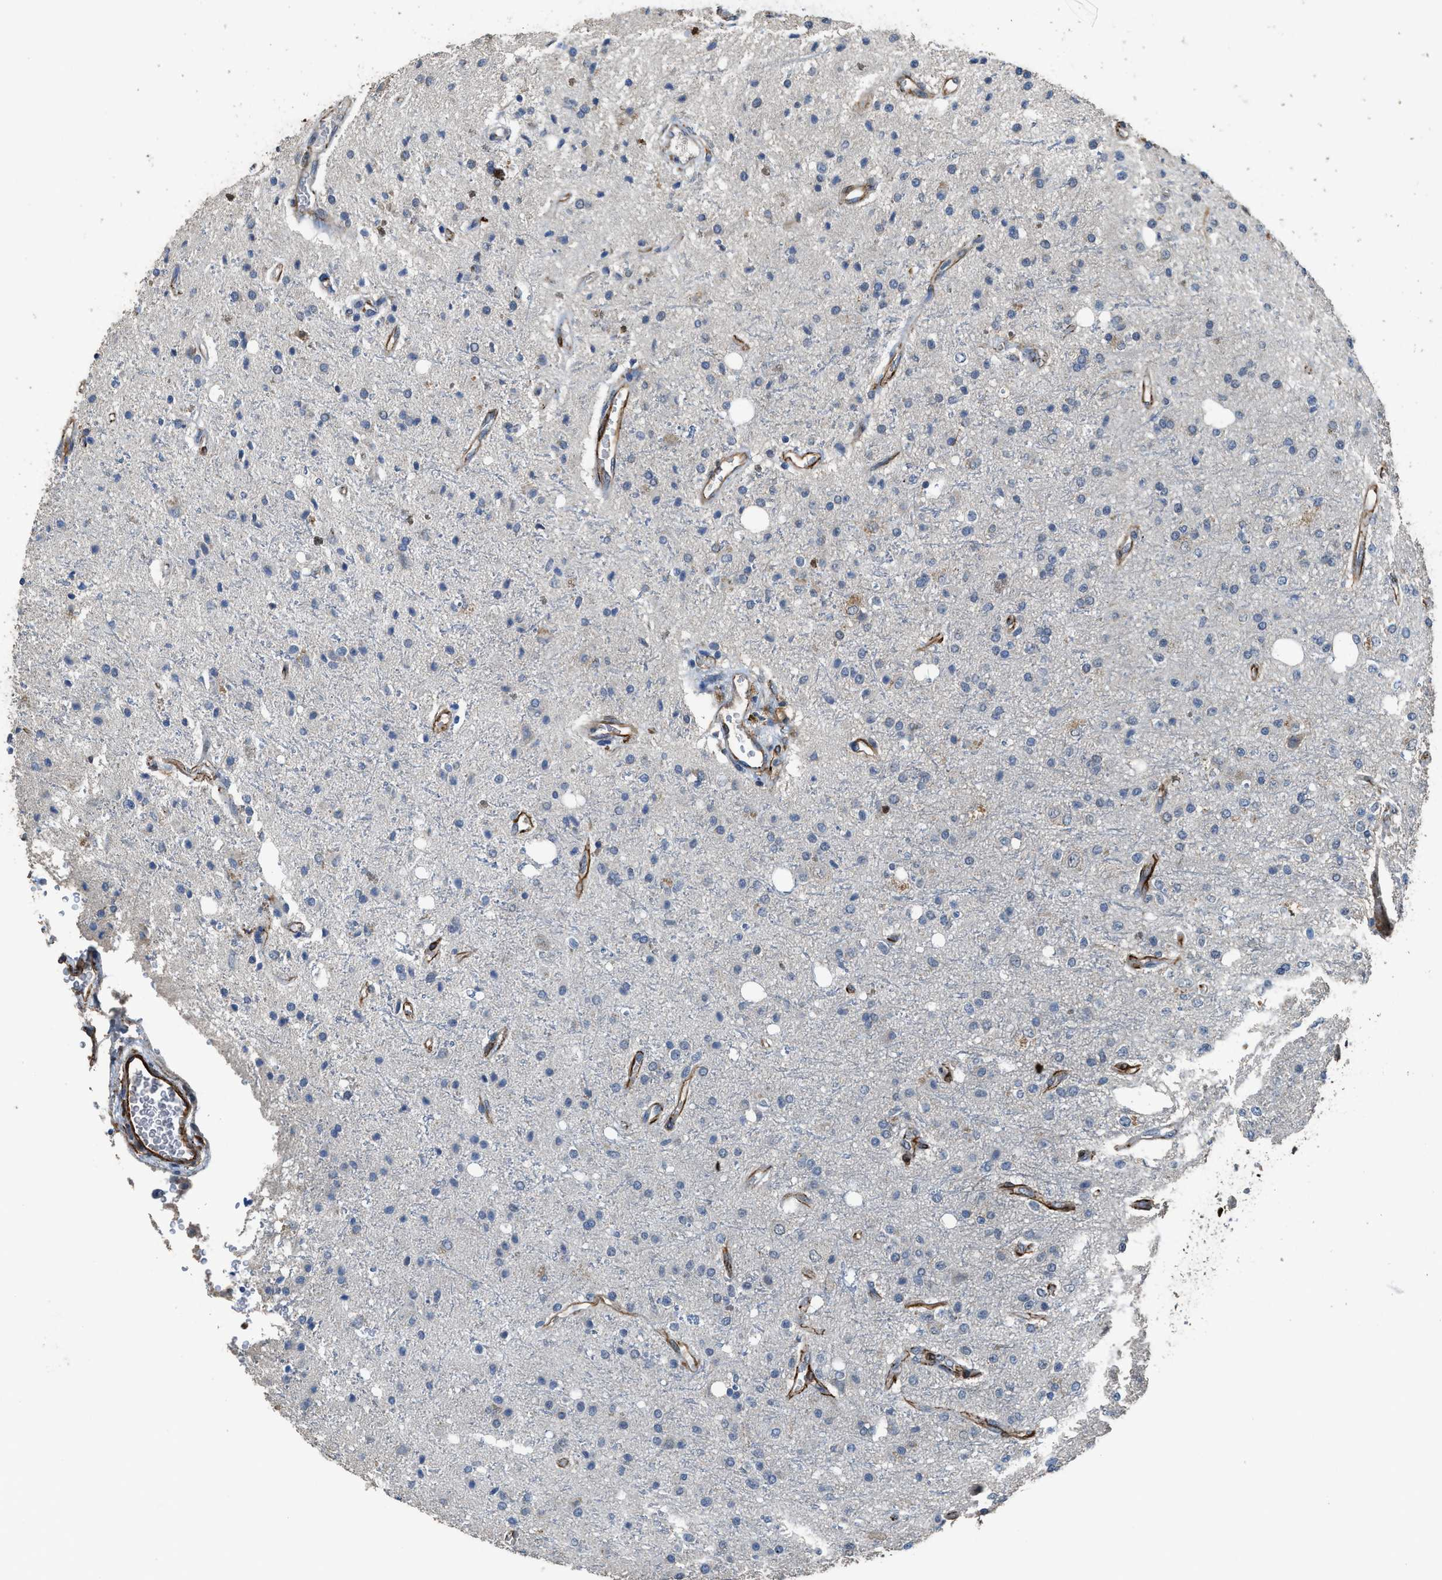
{"staining": {"intensity": "negative", "quantity": "none", "location": "none"}, "tissue": "glioma", "cell_type": "Tumor cells", "image_type": "cancer", "snomed": [{"axis": "morphology", "description": "Glioma, malignant, High grade"}, {"axis": "topography", "description": "Brain"}], "caption": "This micrograph is of malignant high-grade glioma stained with immunohistochemistry (IHC) to label a protein in brown with the nuclei are counter-stained blue. There is no staining in tumor cells.", "gene": "SYNM", "patient": {"sex": "male", "age": 47}}